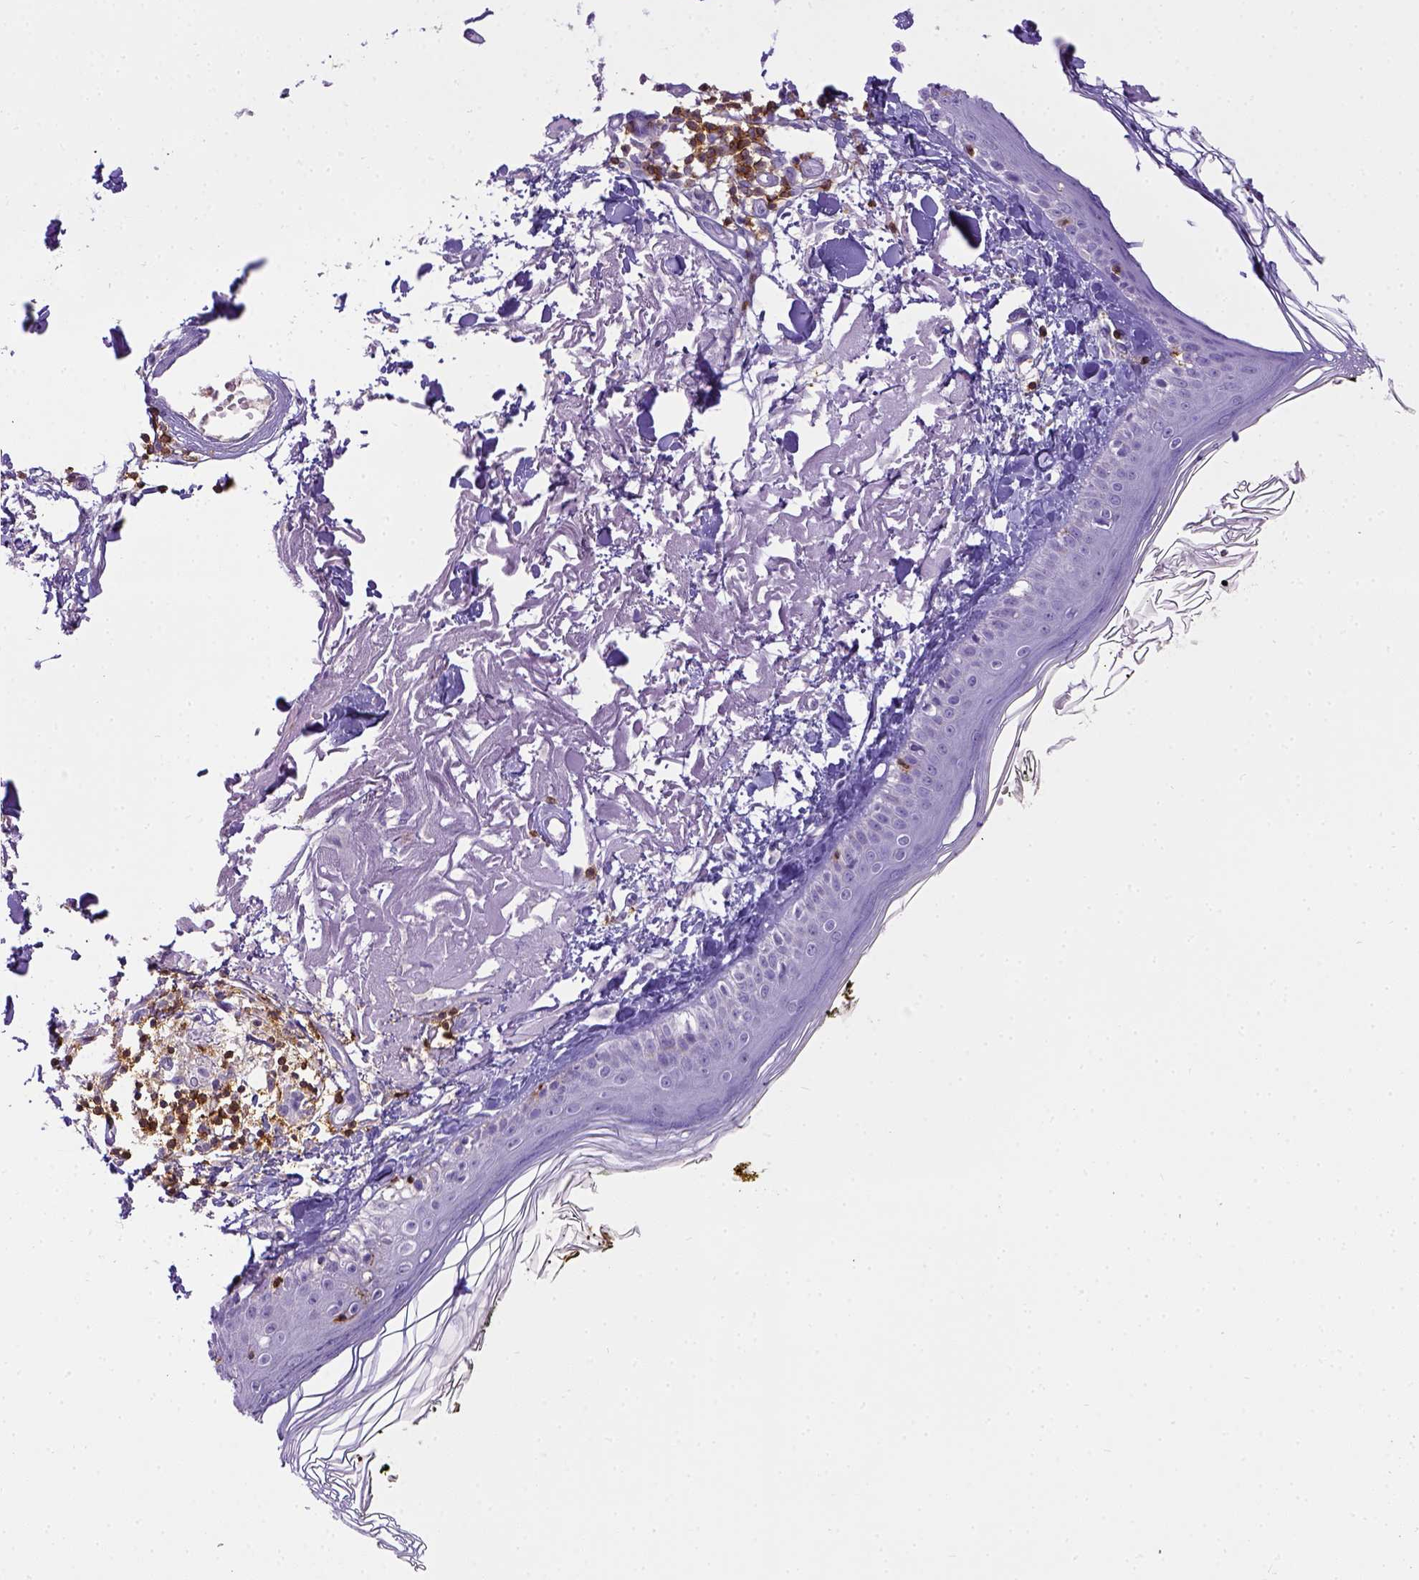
{"staining": {"intensity": "negative", "quantity": "none", "location": "none"}, "tissue": "skin", "cell_type": "Fibroblasts", "image_type": "normal", "snomed": [{"axis": "morphology", "description": "Normal tissue, NOS"}, {"axis": "topography", "description": "Skin"}], "caption": "The image exhibits no significant staining in fibroblasts of skin. (Immunohistochemistry (ihc), brightfield microscopy, high magnification).", "gene": "CD3E", "patient": {"sex": "male", "age": 76}}